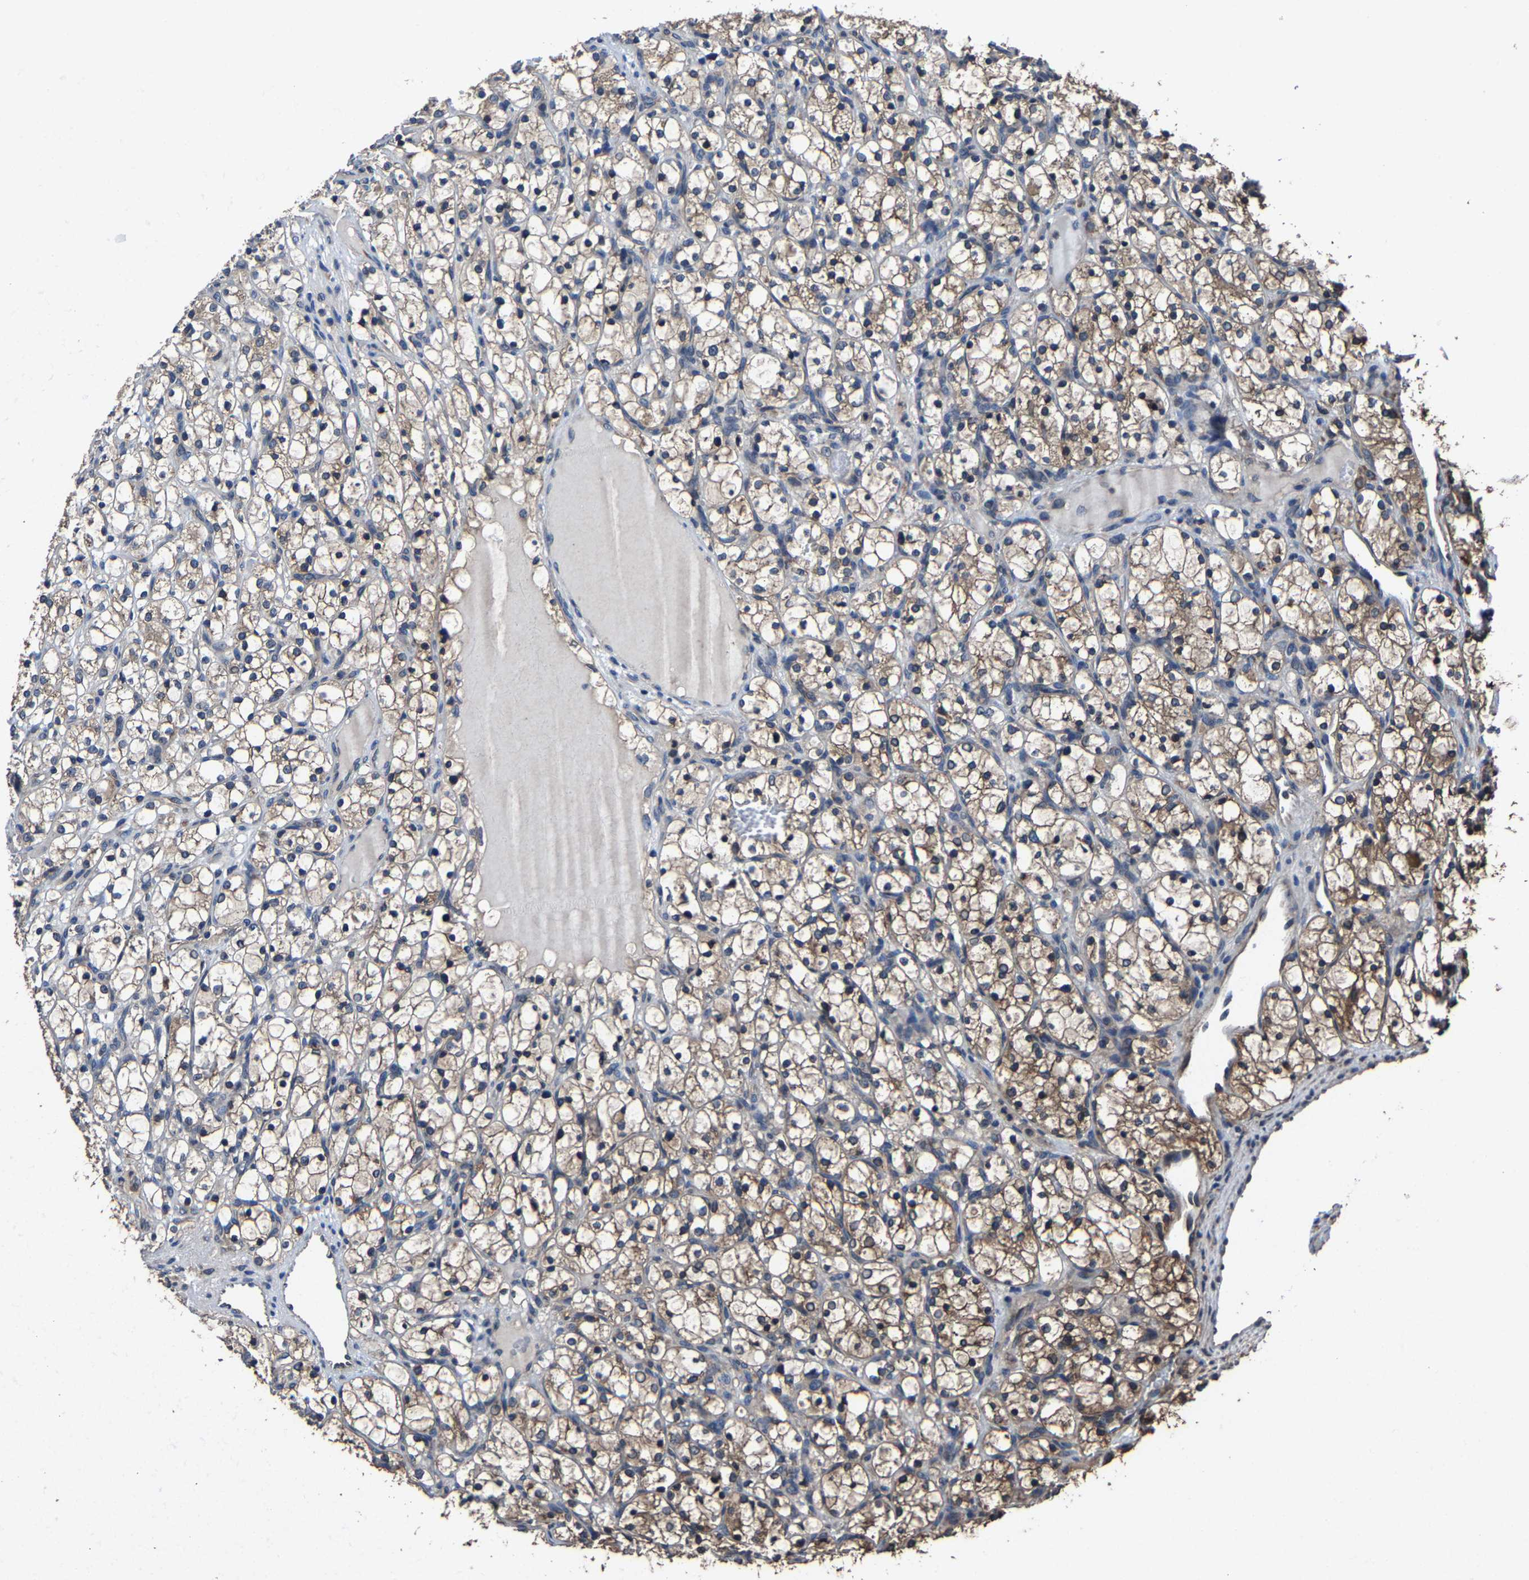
{"staining": {"intensity": "moderate", "quantity": ">75%", "location": "cytoplasmic/membranous"}, "tissue": "renal cancer", "cell_type": "Tumor cells", "image_type": "cancer", "snomed": [{"axis": "morphology", "description": "Adenocarcinoma, NOS"}, {"axis": "topography", "description": "Kidney"}], "caption": "A brown stain labels moderate cytoplasmic/membranous expression of a protein in renal adenocarcinoma tumor cells.", "gene": "EBAG9", "patient": {"sex": "female", "age": 69}}